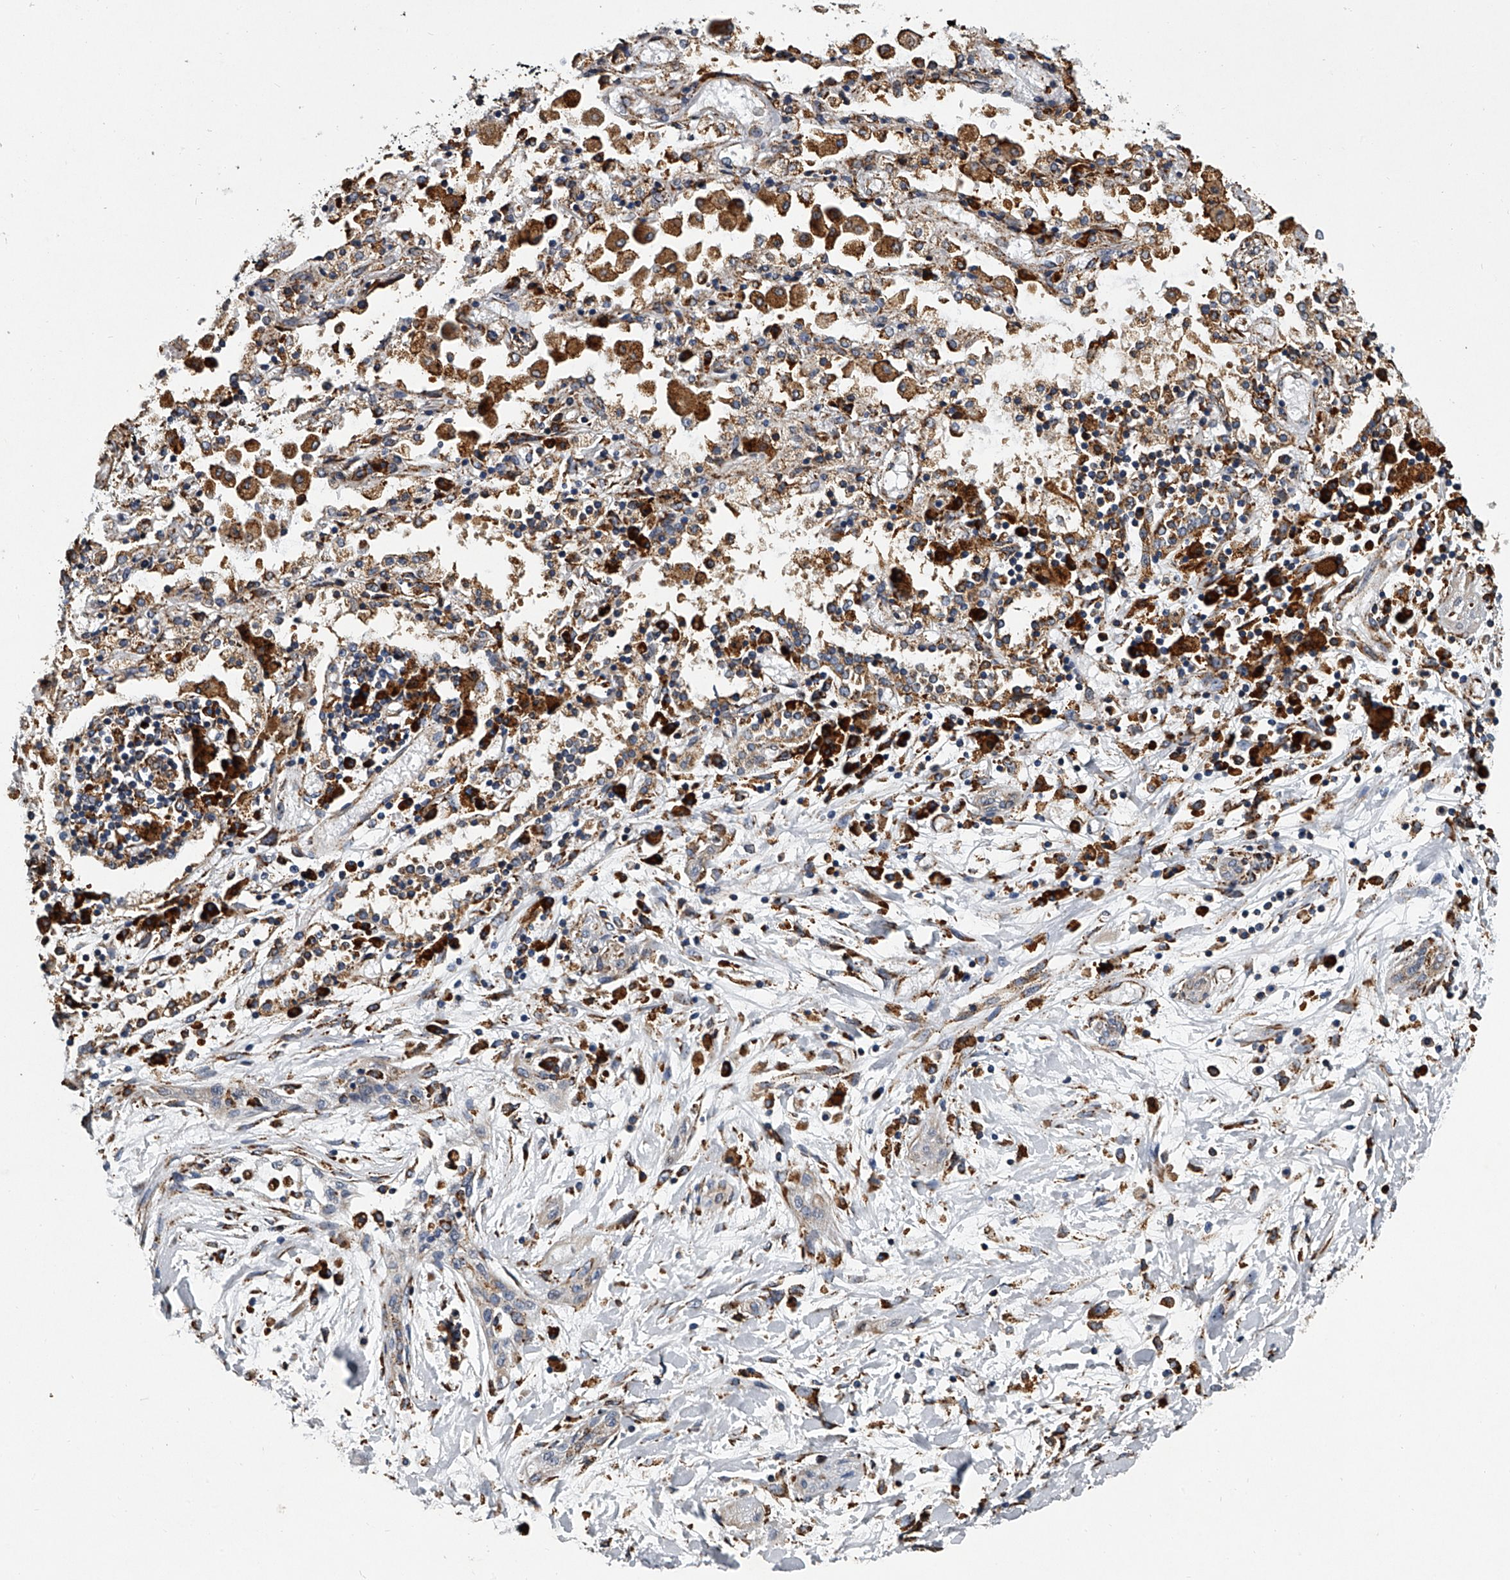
{"staining": {"intensity": "negative", "quantity": "none", "location": "none"}, "tissue": "lung cancer", "cell_type": "Tumor cells", "image_type": "cancer", "snomed": [{"axis": "morphology", "description": "Squamous cell carcinoma, NOS"}, {"axis": "topography", "description": "Lung"}], "caption": "This is an immunohistochemistry (IHC) micrograph of lung cancer. There is no positivity in tumor cells.", "gene": "TMEM63C", "patient": {"sex": "female", "age": 47}}